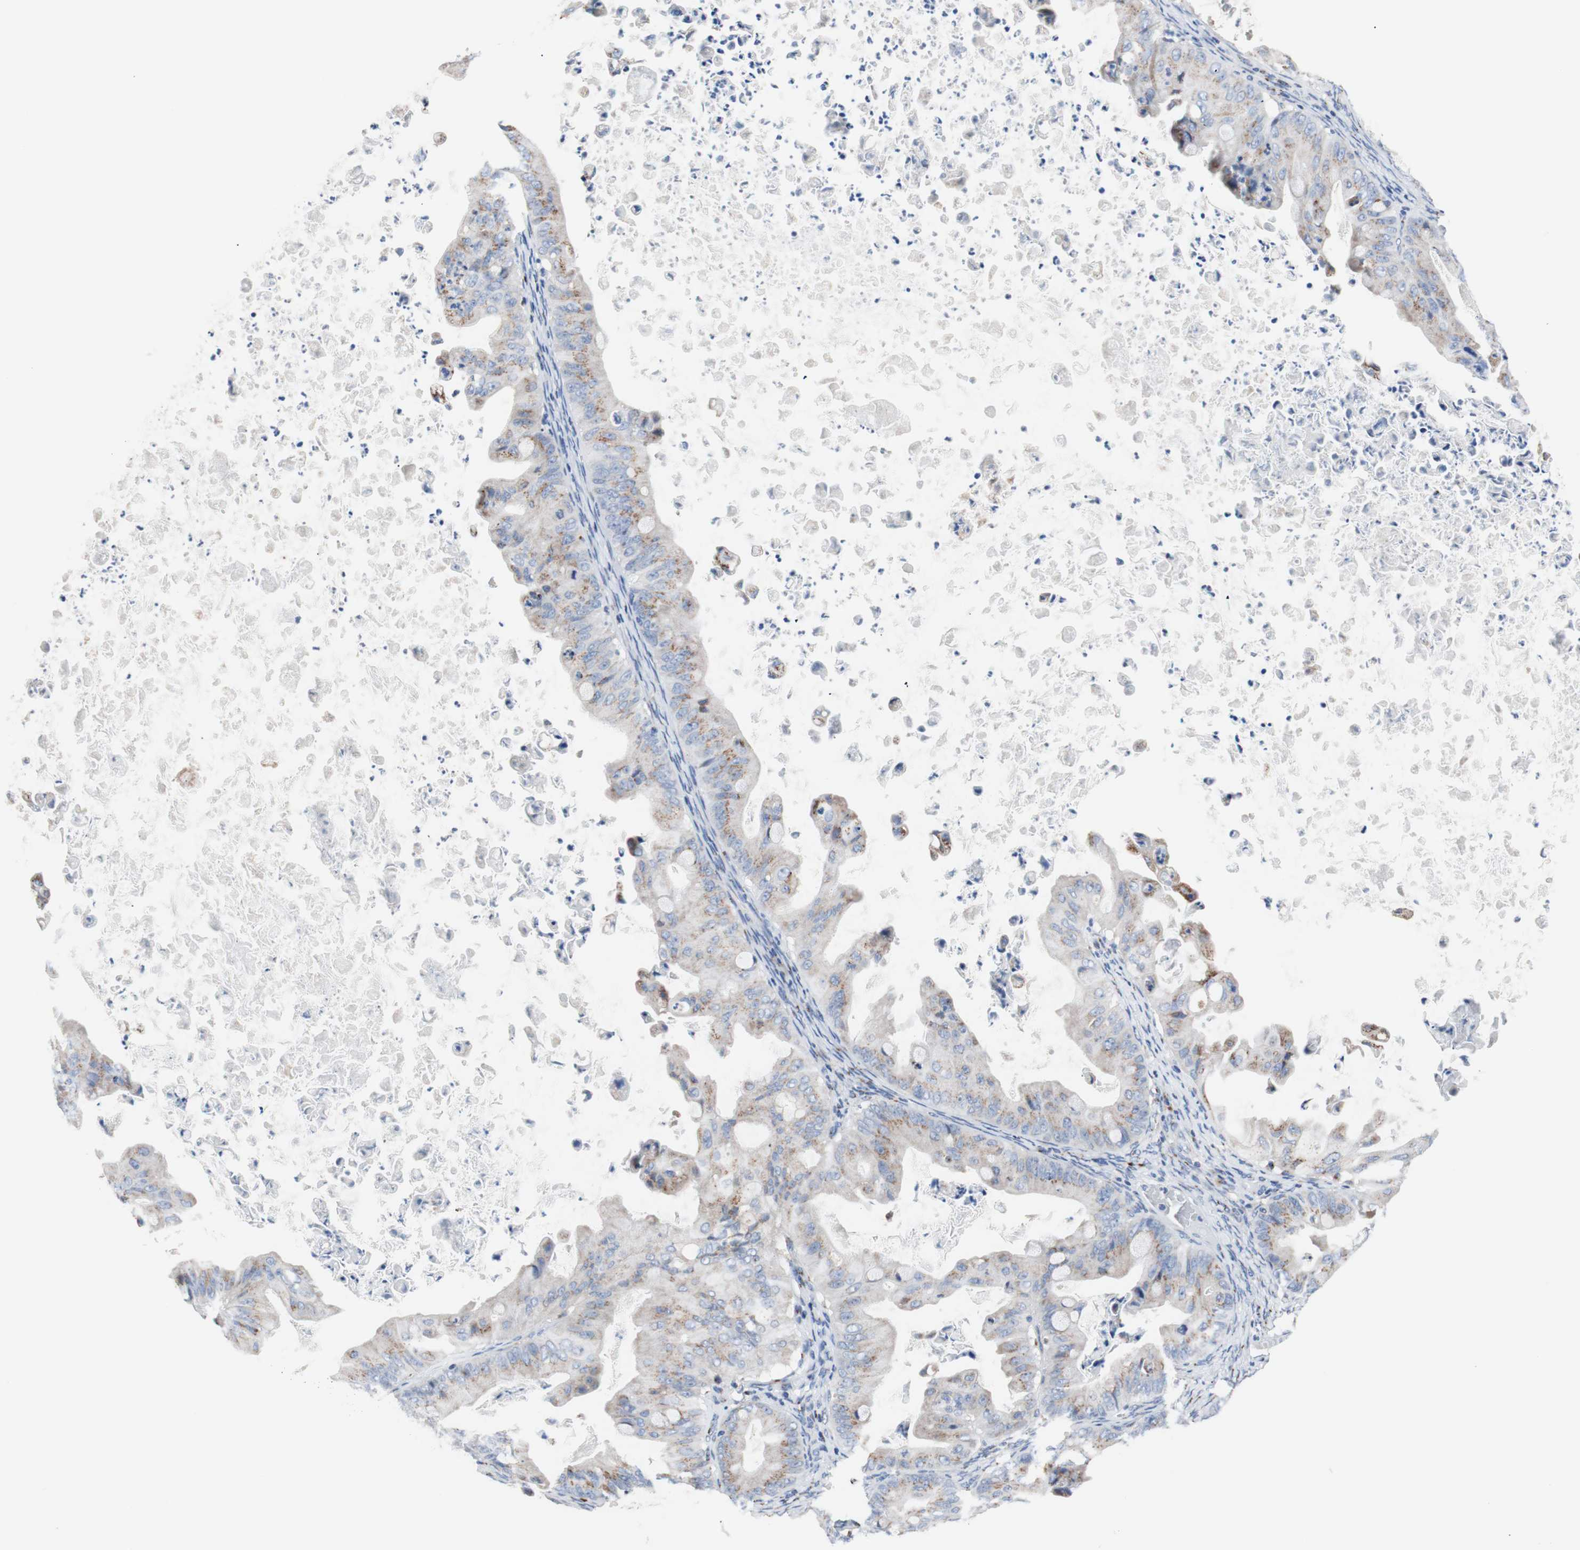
{"staining": {"intensity": "weak", "quantity": "25%-75%", "location": "cytoplasmic/membranous"}, "tissue": "ovarian cancer", "cell_type": "Tumor cells", "image_type": "cancer", "snomed": [{"axis": "morphology", "description": "Cystadenocarcinoma, mucinous, NOS"}, {"axis": "topography", "description": "Ovary"}], "caption": "IHC micrograph of human ovarian cancer stained for a protein (brown), which displays low levels of weak cytoplasmic/membranous positivity in about 25%-75% of tumor cells.", "gene": "GALNT2", "patient": {"sex": "female", "age": 37}}